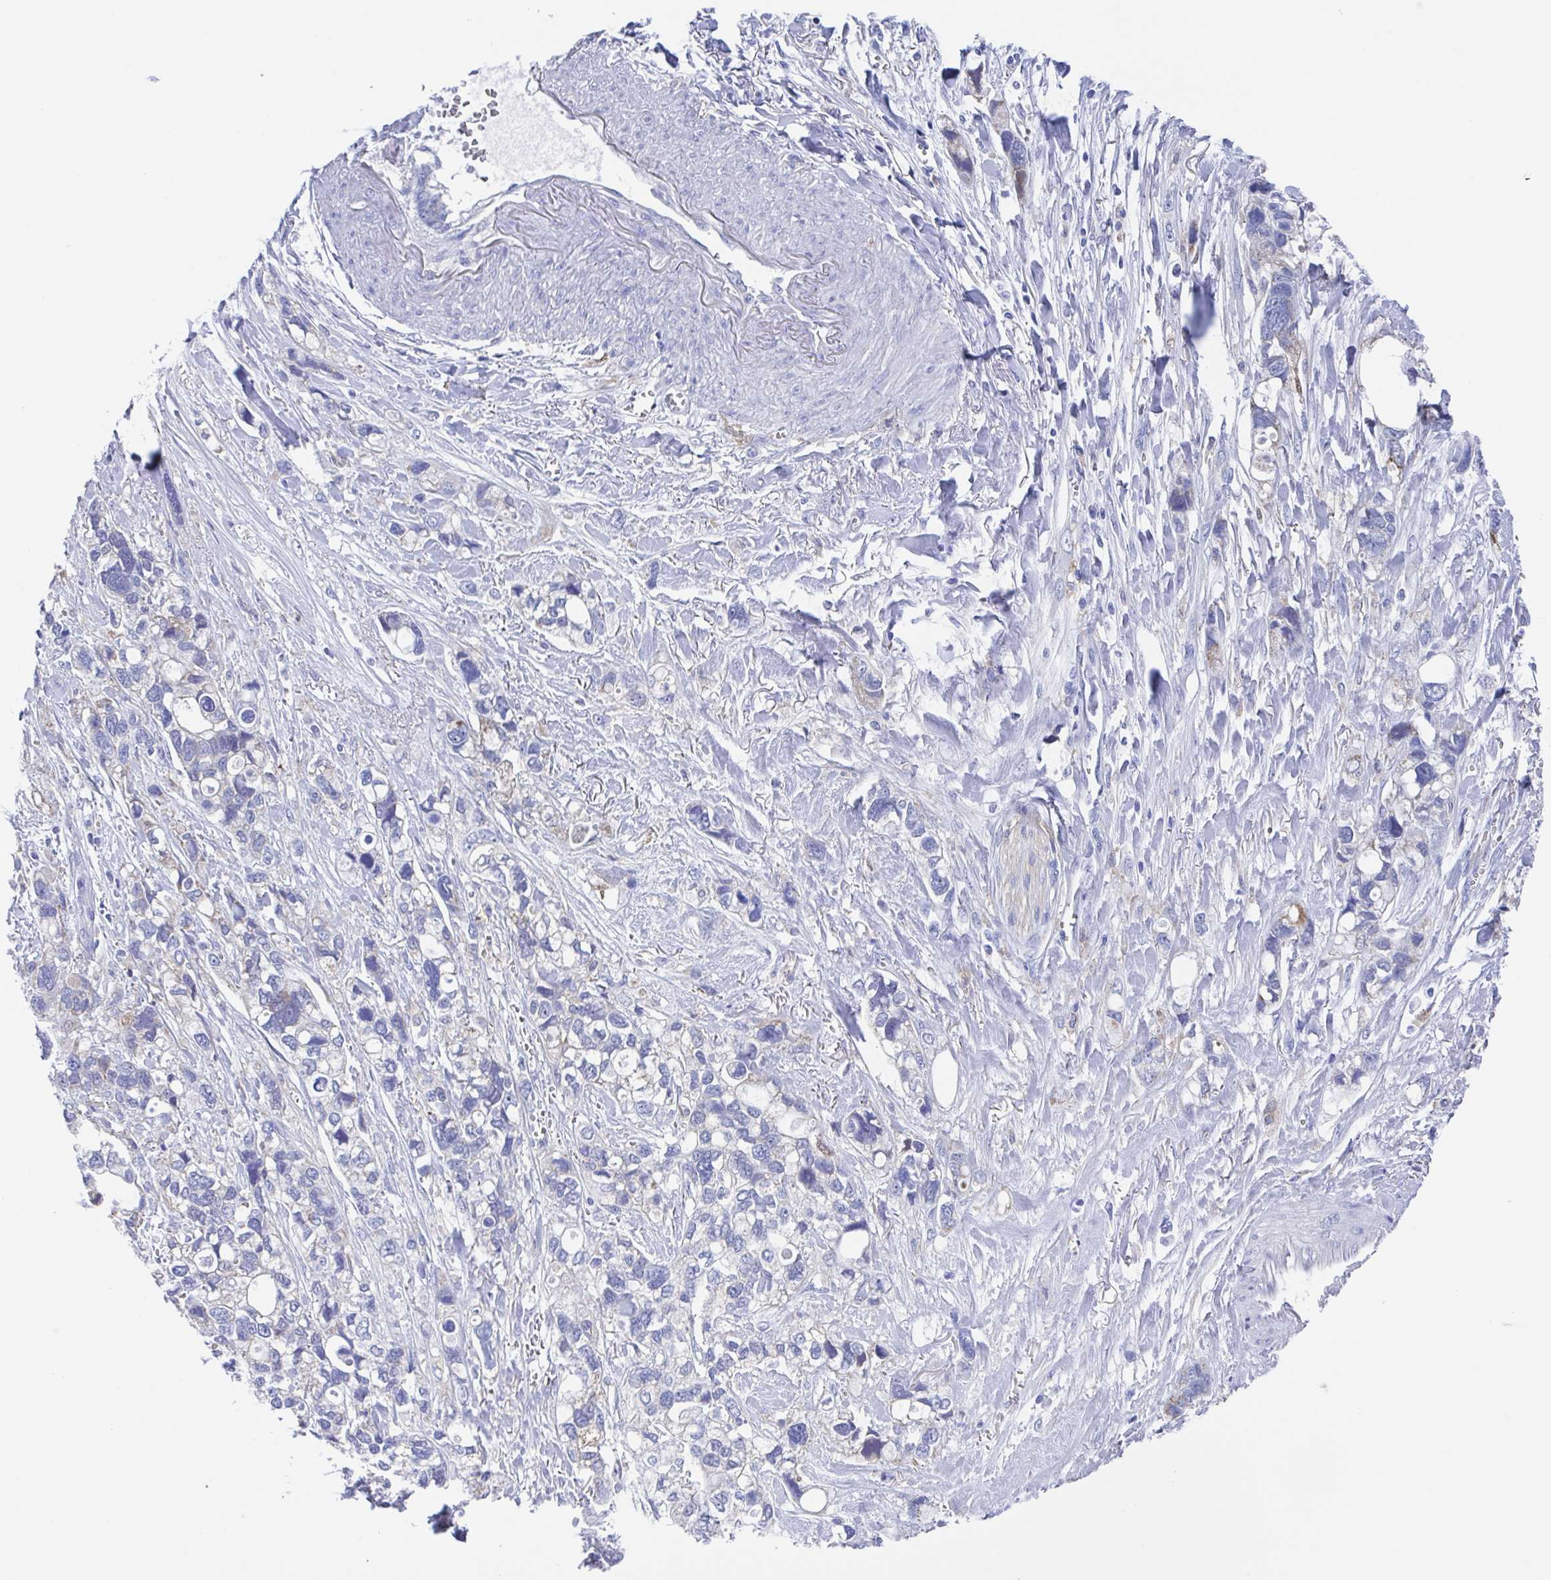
{"staining": {"intensity": "moderate", "quantity": "<25%", "location": "cytoplasmic/membranous"}, "tissue": "stomach cancer", "cell_type": "Tumor cells", "image_type": "cancer", "snomed": [{"axis": "morphology", "description": "Adenocarcinoma, NOS"}, {"axis": "topography", "description": "Stomach, upper"}], "caption": "DAB (3,3'-diaminobenzidine) immunohistochemical staining of human stomach adenocarcinoma exhibits moderate cytoplasmic/membranous protein positivity in about <25% of tumor cells.", "gene": "FCGR3A", "patient": {"sex": "female", "age": 81}}